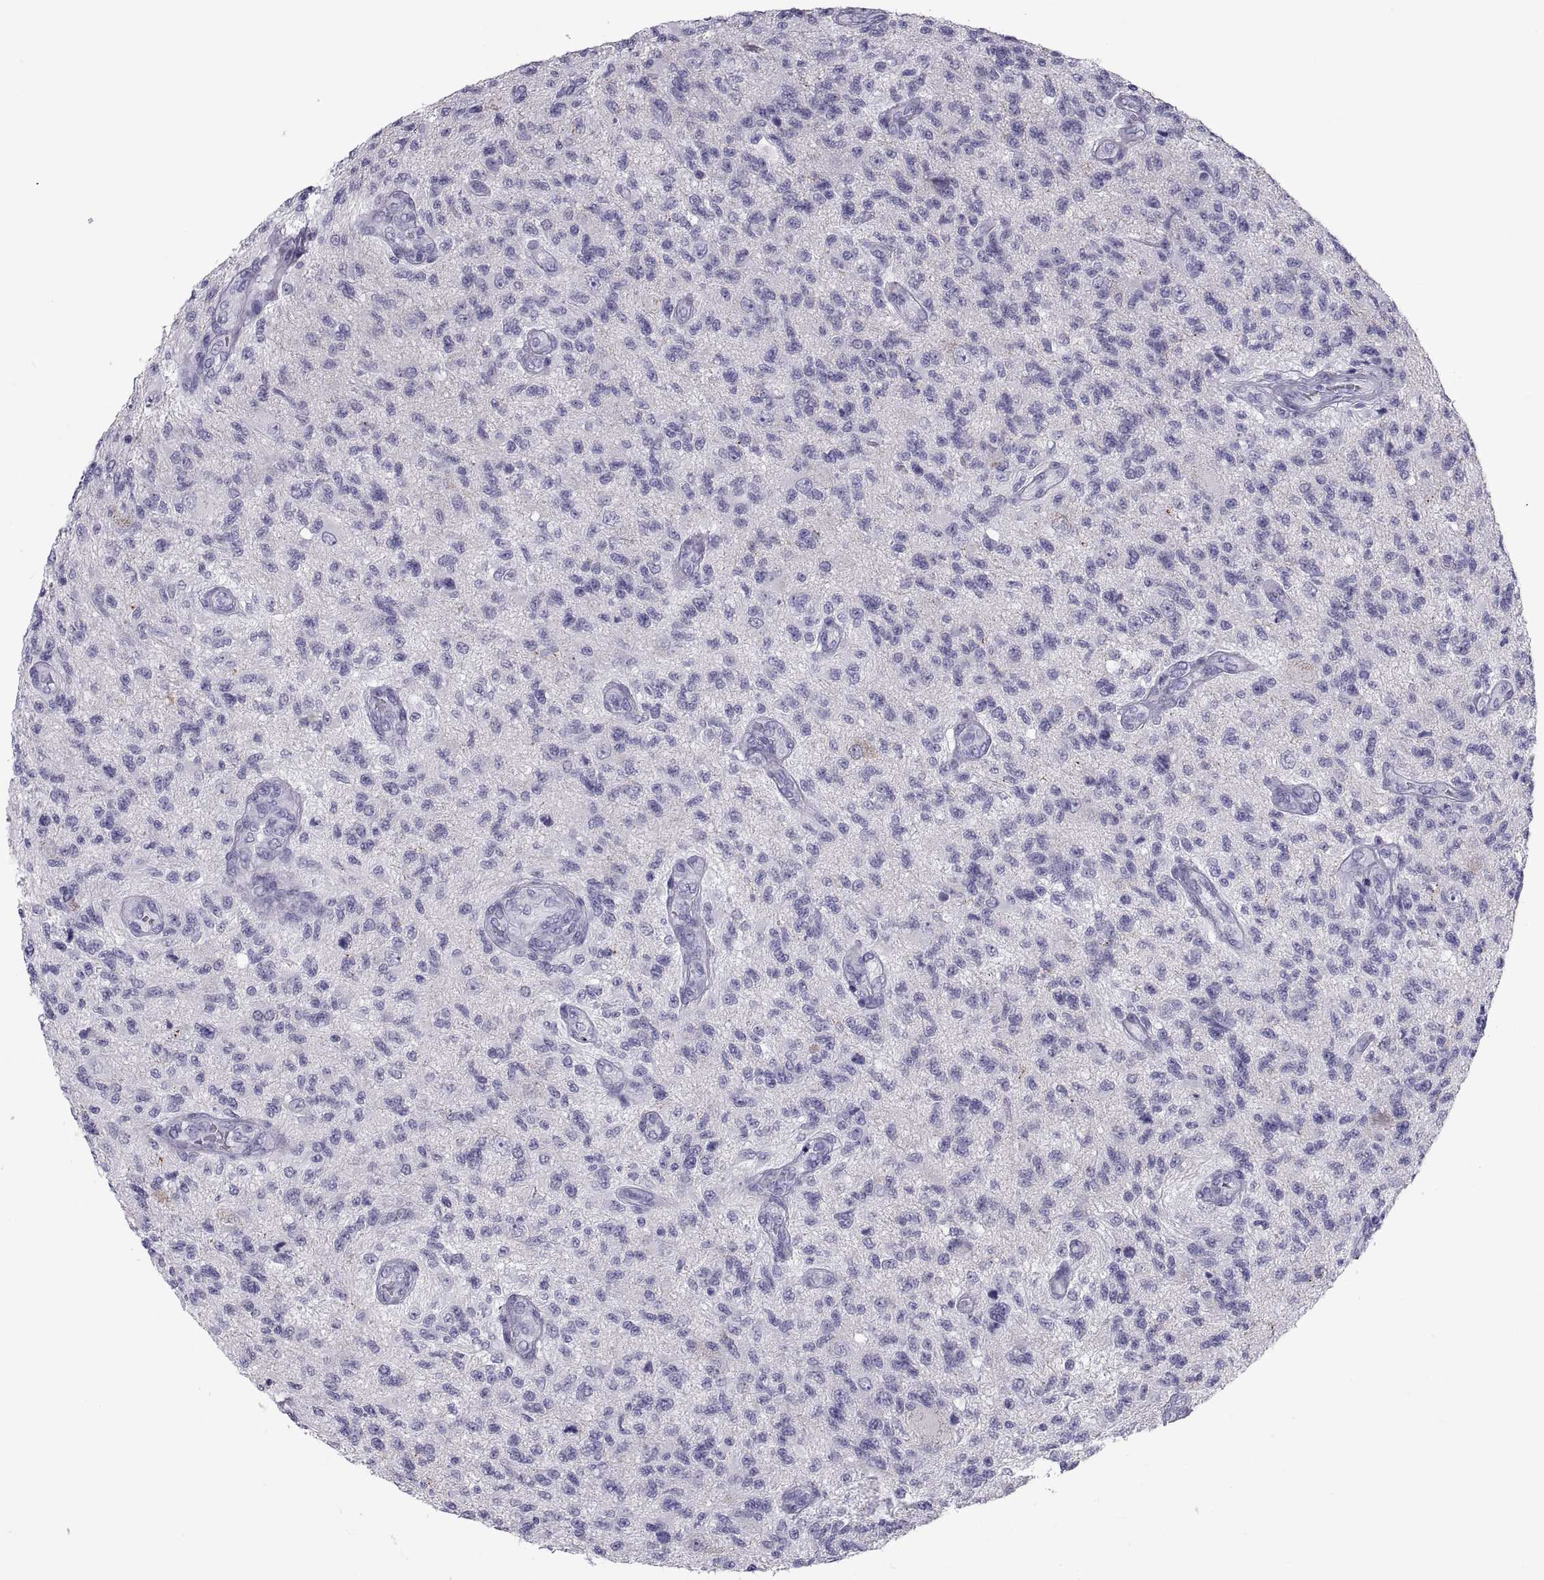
{"staining": {"intensity": "negative", "quantity": "none", "location": "none"}, "tissue": "glioma", "cell_type": "Tumor cells", "image_type": "cancer", "snomed": [{"axis": "morphology", "description": "Glioma, malignant, High grade"}, {"axis": "topography", "description": "Brain"}], "caption": "Malignant glioma (high-grade) was stained to show a protein in brown. There is no significant expression in tumor cells.", "gene": "DEFB129", "patient": {"sex": "male", "age": 56}}